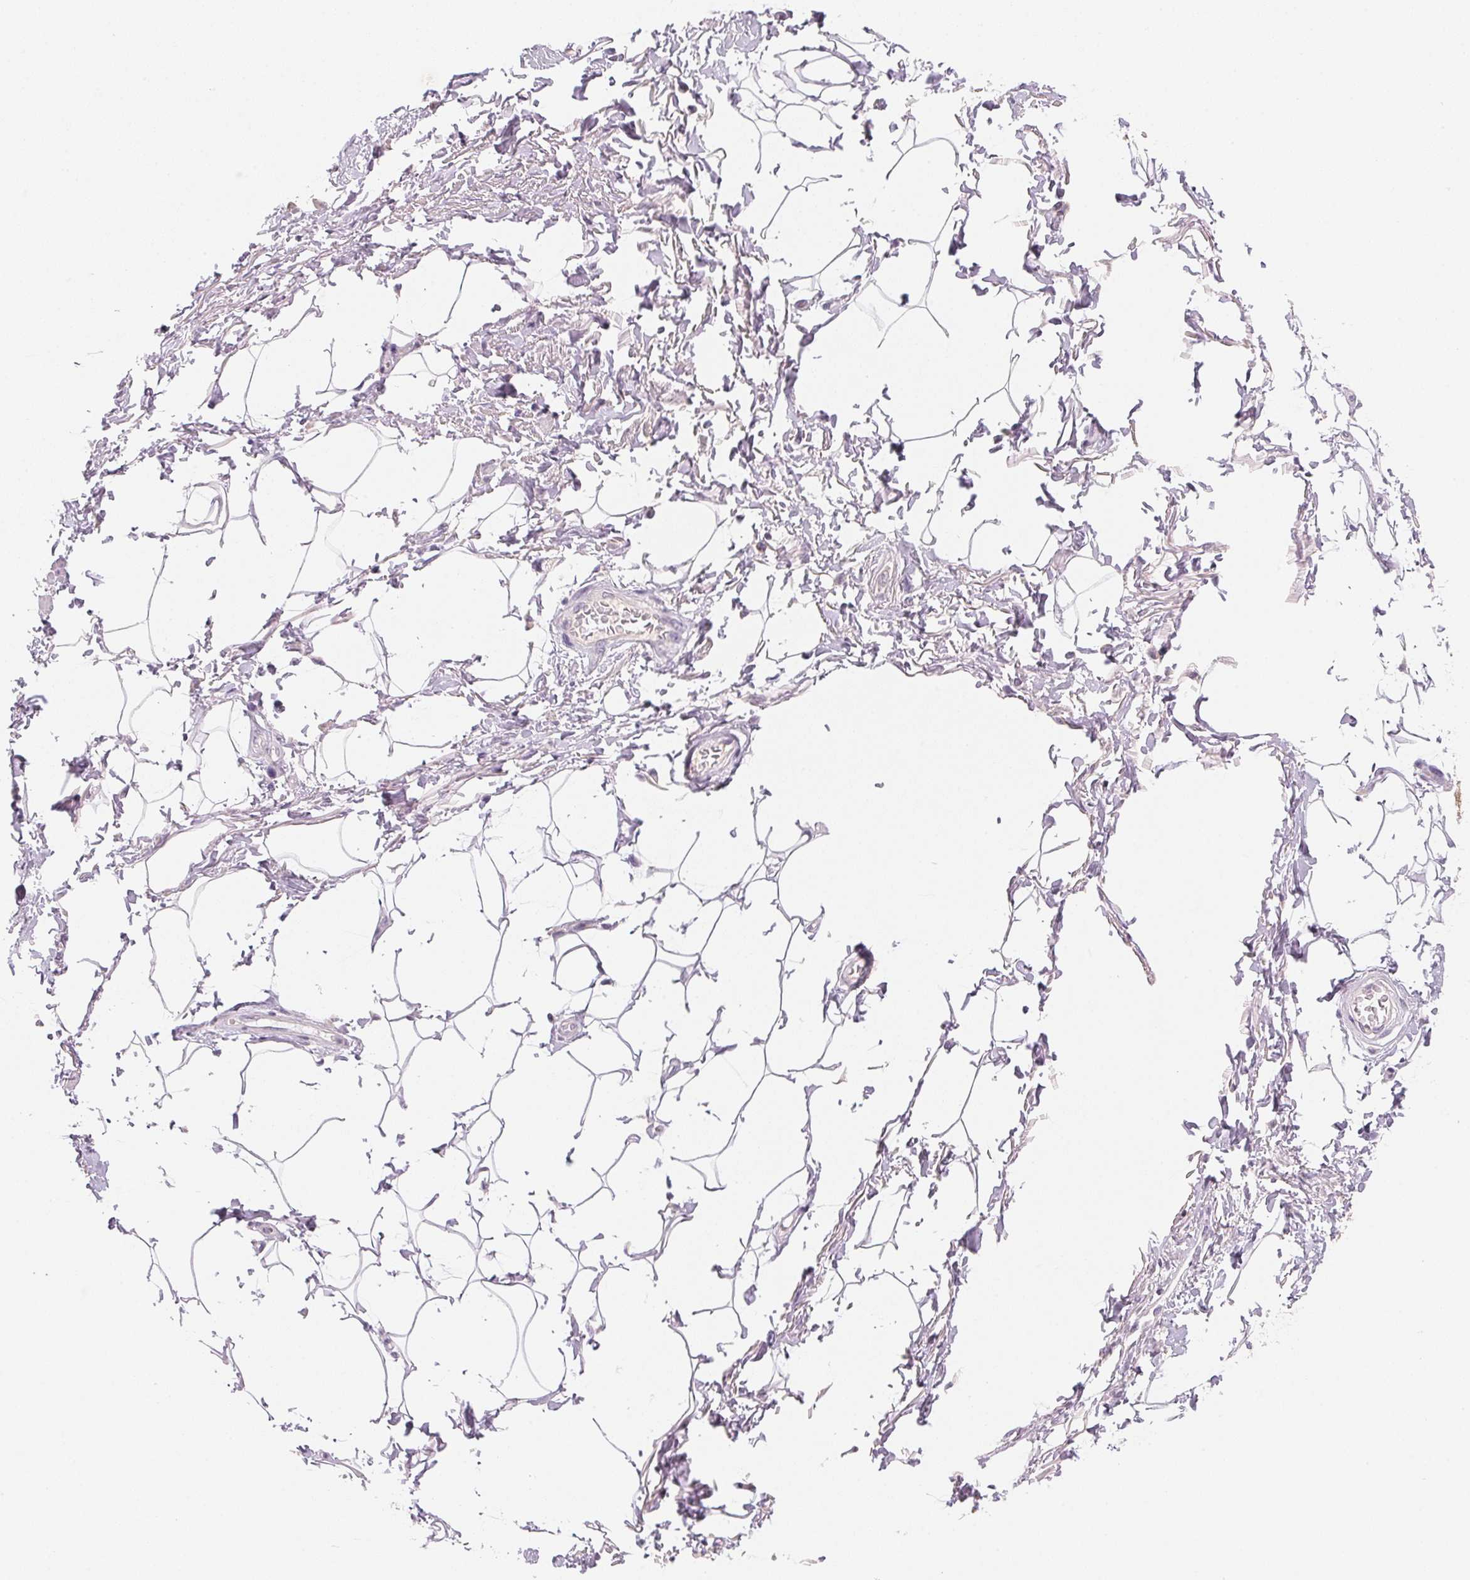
{"staining": {"intensity": "weak", "quantity": "<25%", "location": "cytoplasmic/membranous"}, "tissue": "adipose tissue", "cell_type": "Adipocytes", "image_type": "normal", "snomed": [{"axis": "morphology", "description": "Normal tissue, NOS"}, {"axis": "topography", "description": "Peripheral nerve tissue"}], "caption": "Protein analysis of benign adipose tissue demonstrates no significant positivity in adipocytes. (Immunohistochemistry, brightfield microscopy, high magnification).", "gene": "MCOLN3", "patient": {"sex": "male", "age": 51}}